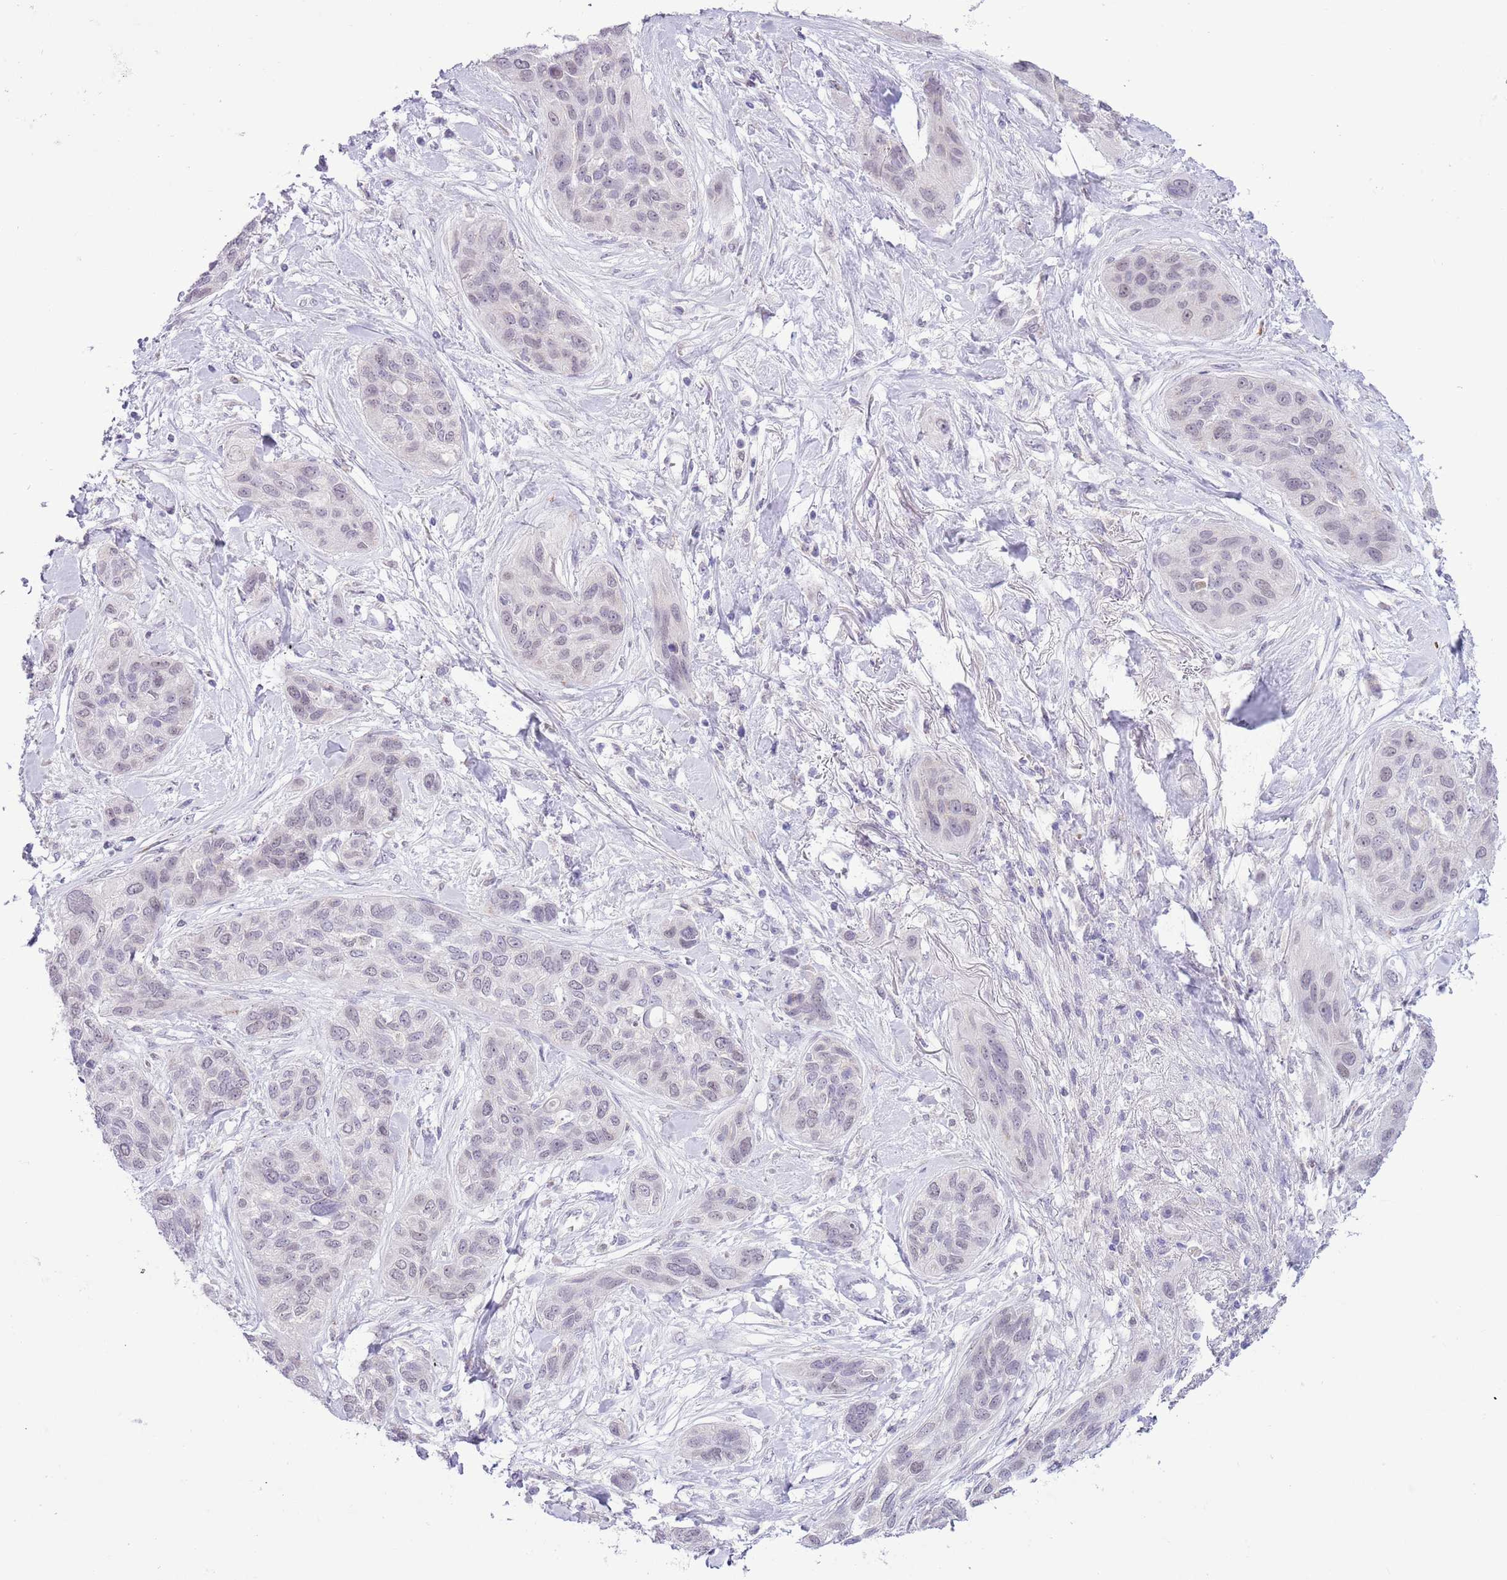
{"staining": {"intensity": "weak", "quantity": "<25%", "location": "nuclear"}, "tissue": "lung cancer", "cell_type": "Tumor cells", "image_type": "cancer", "snomed": [{"axis": "morphology", "description": "Squamous cell carcinoma, NOS"}, {"axis": "topography", "description": "Lung"}], "caption": "Protein analysis of squamous cell carcinoma (lung) displays no significant expression in tumor cells.", "gene": "ZNF576", "patient": {"sex": "female", "age": 70}}